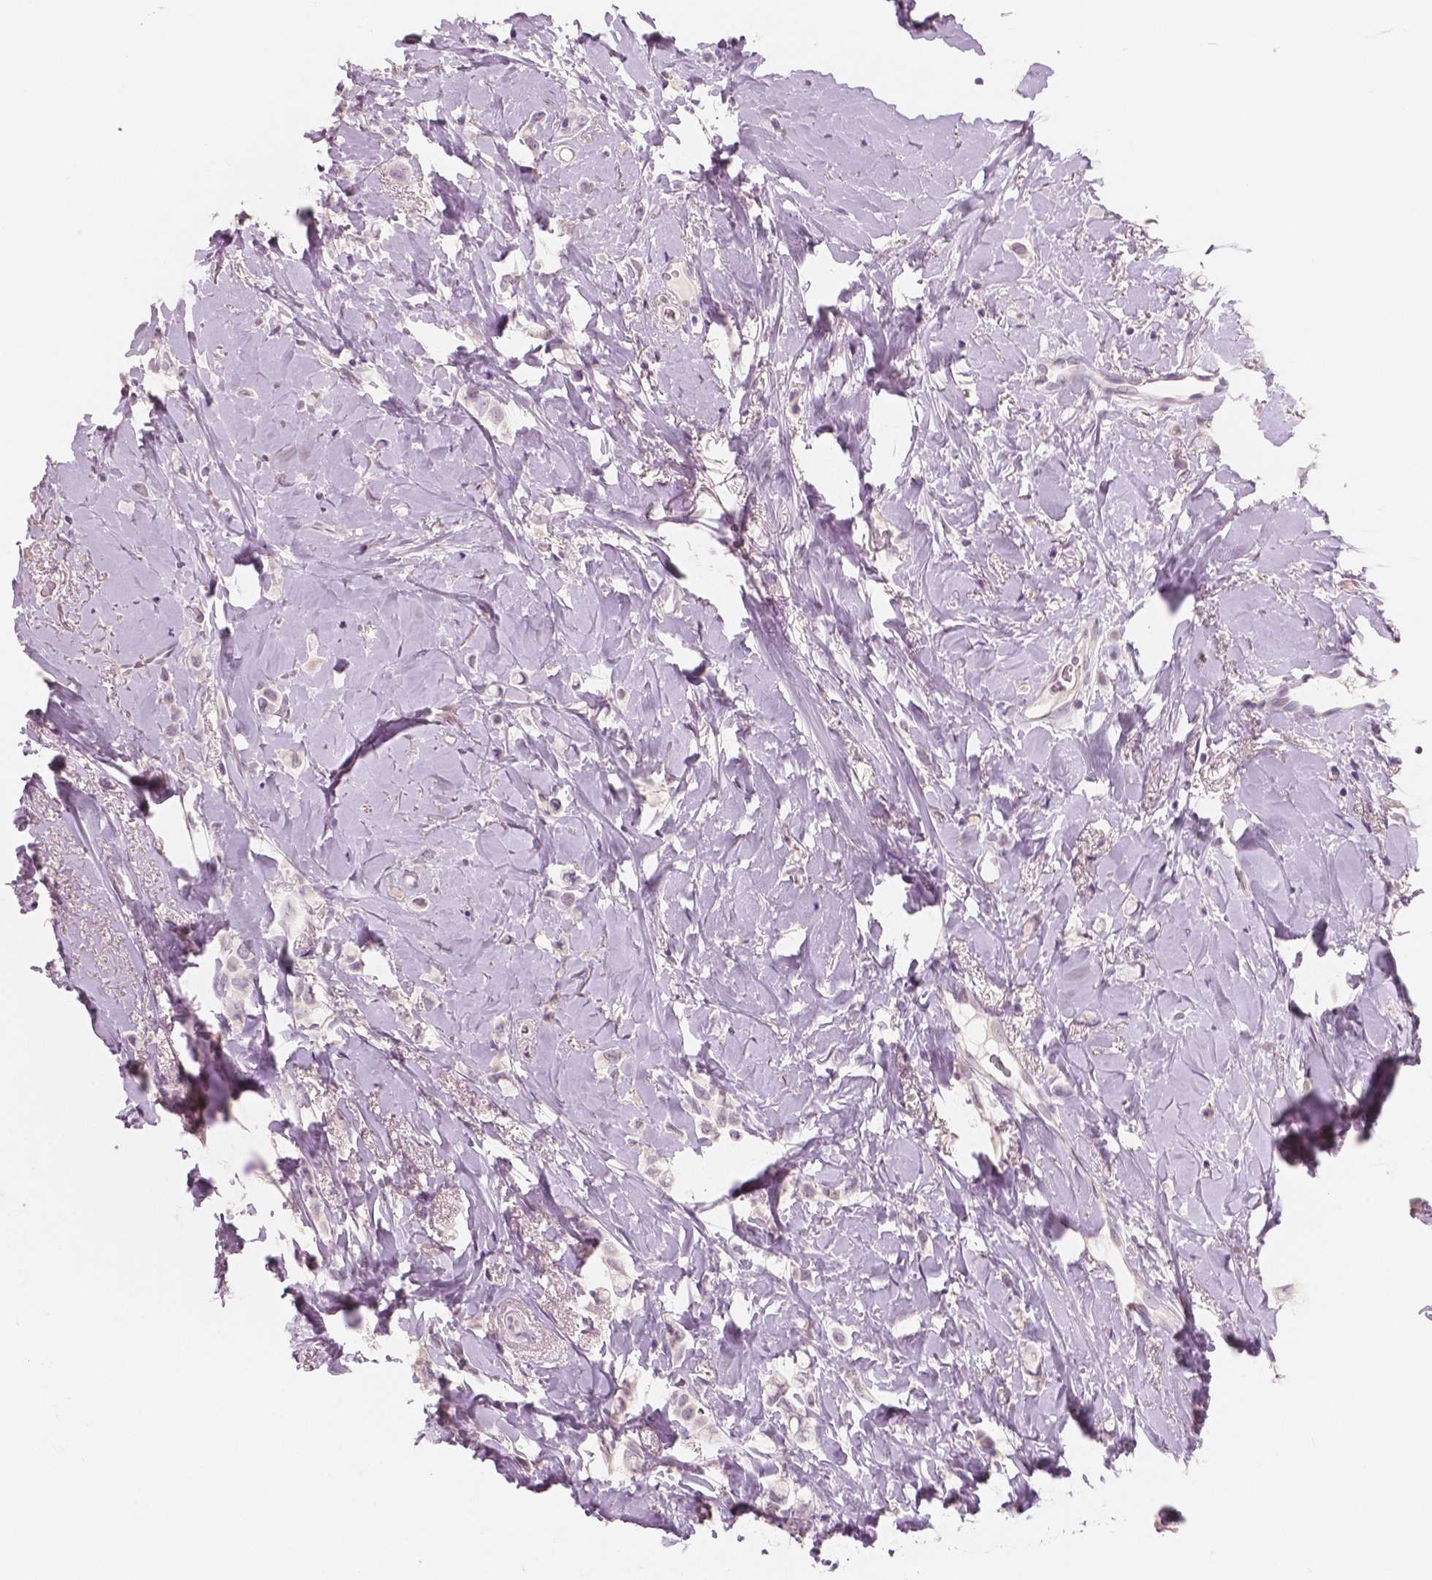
{"staining": {"intensity": "negative", "quantity": "none", "location": "none"}, "tissue": "breast cancer", "cell_type": "Tumor cells", "image_type": "cancer", "snomed": [{"axis": "morphology", "description": "Lobular carcinoma"}, {"axis": "topography", "description": "Breast"}], "caption": "The image demonstrates no significant positivity in tumor cells of breast cancer.", "gene": "NECAB1", "patient": {"sex": "female", "age": 66}}